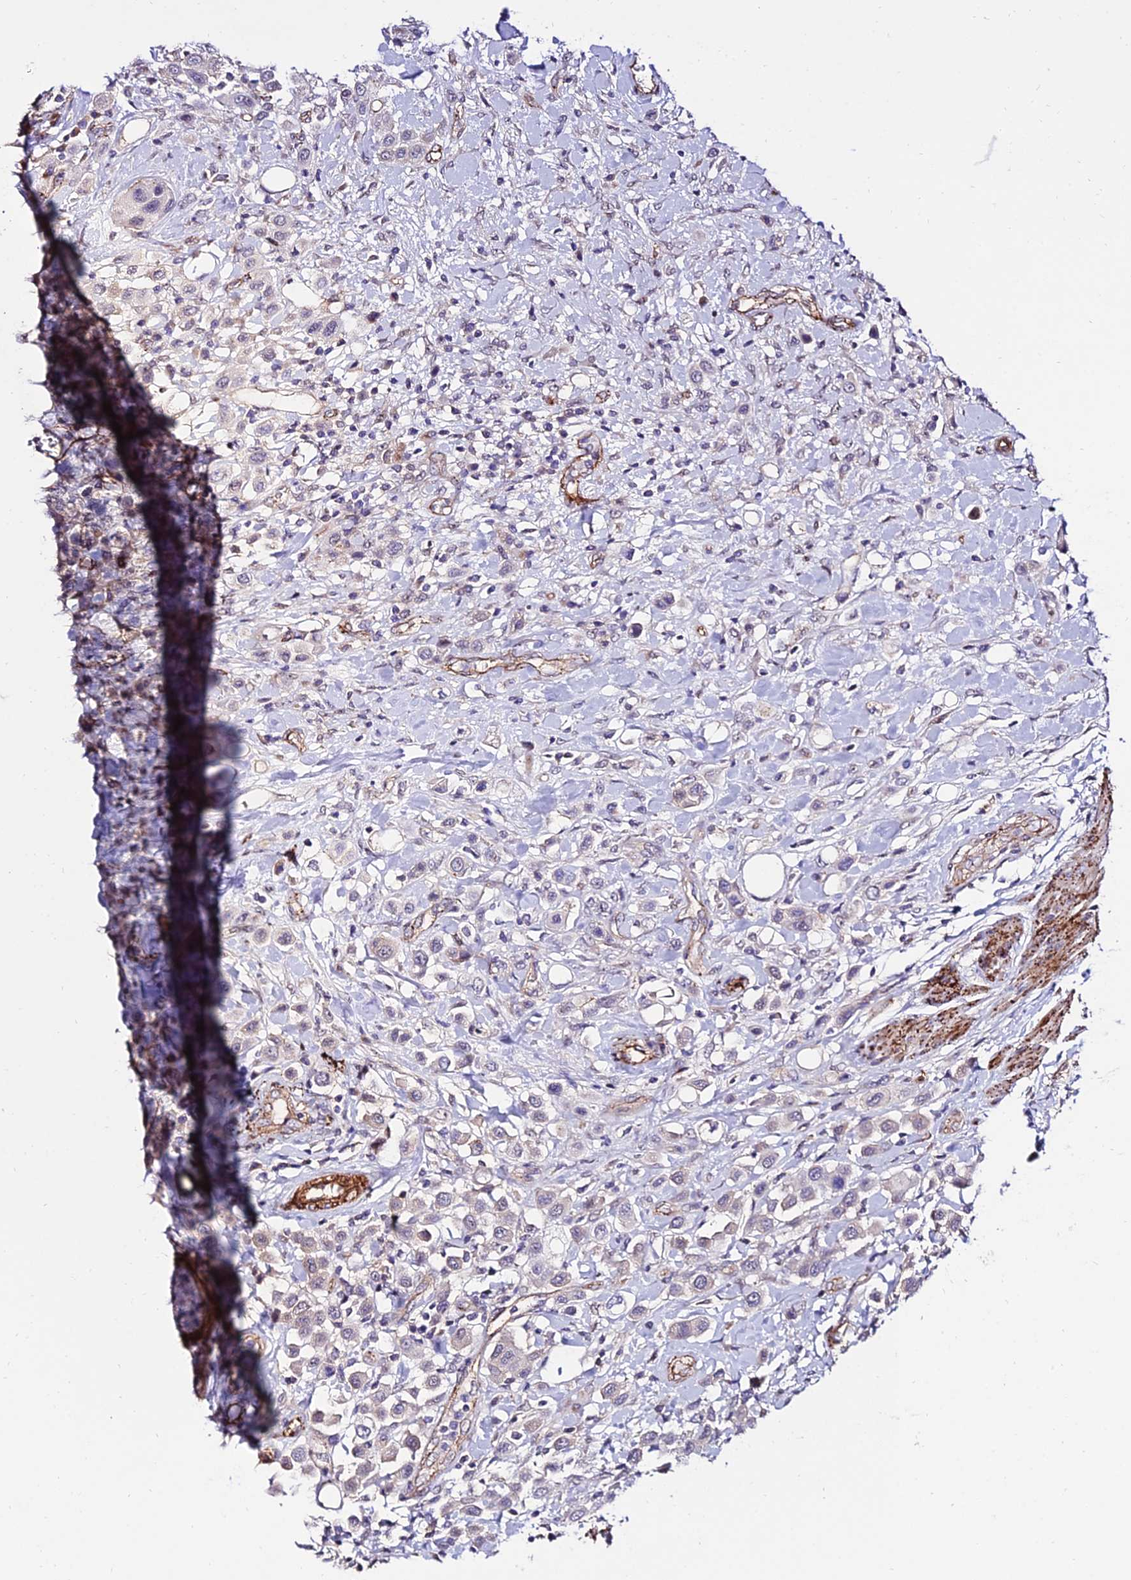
{"staining": {"intensity": "weak", "quantity": "<25%", "location": "cytoplasmic/membranous"}, "tissue": "urothelial cancer", "cell_type": "Tumor cells", "image_type": "cancer", "snomed": [{"axis": "morphology", "description": "Urothelial carcinoma, High grade"}, {"axis": "topography", "description": "Urinary bladder"}], "caption": "DAB (3,3'-diaminobenzidine) immunohistochemical staining of urothelial cancer shows no significant expression in tumor cells.", "gene": "ALDH3B2", "patient": {"sex": "male", "age": 50}}